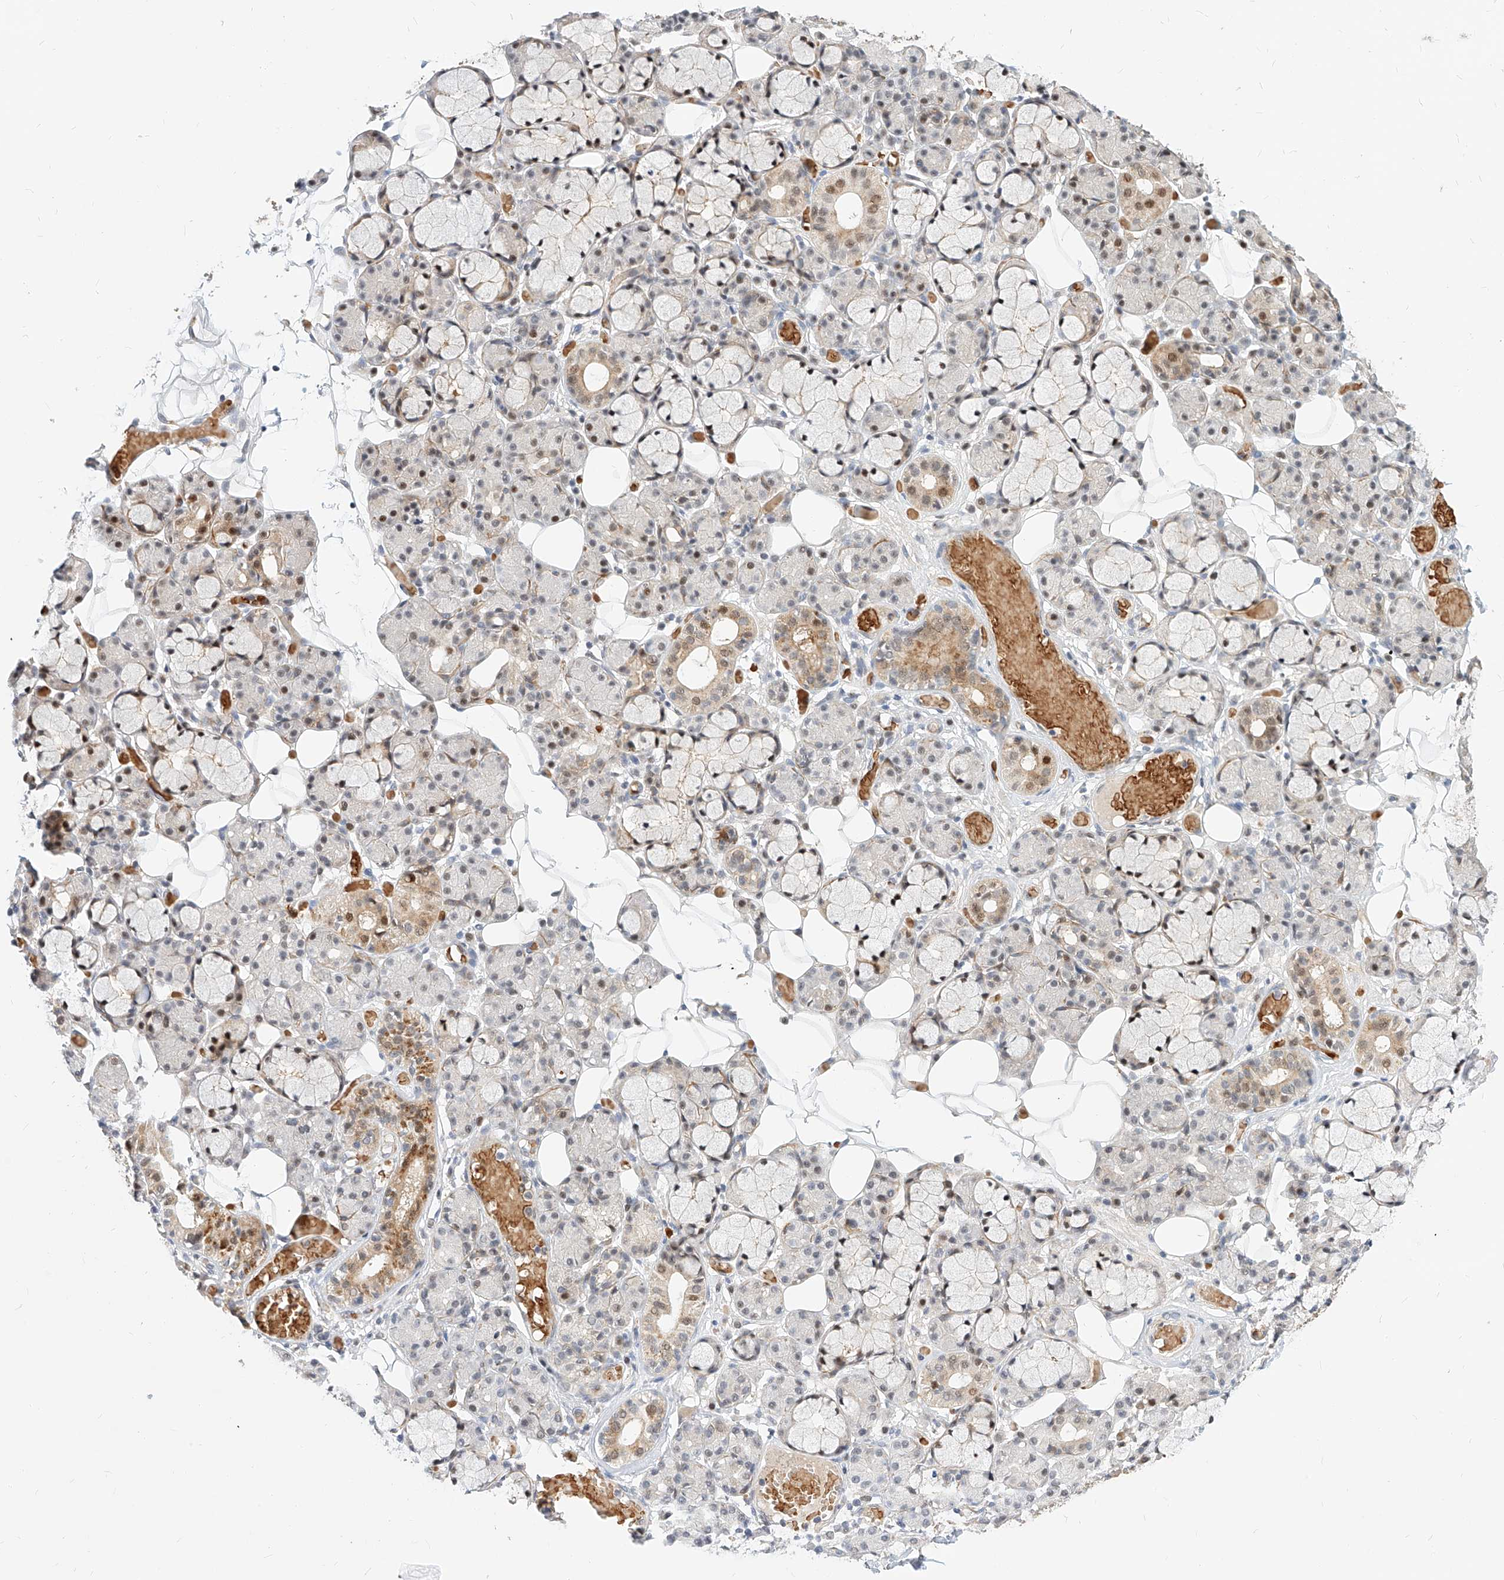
{"staining": {"intensity": "moderate", "quantity": "25%-75%", "location": "cytoplasmic/membranous,nuclear"}, "tissue": "salivary gland", "cell_type": "Glandular cells", "image_type": "normal", "snomed": [{"axis": "morphology", "description": "Normal tissue, NOS"}, {"axis": "topography", "description": "Salivary gland"}], "caption": "High-magnification brightfield microscopy of normal salivary gland stained with DAB (brown) and counterstained with hematoxylin (blue). glandular cells exhibit moderate cytoplasmic/membranous,nuclear staining is present in approximately25%-75% of cells. (DAB = brown stain, brightfield microscopy at high magnification).", "gene": "CBX8", "patient": {"sex": "male", "age": 63}}